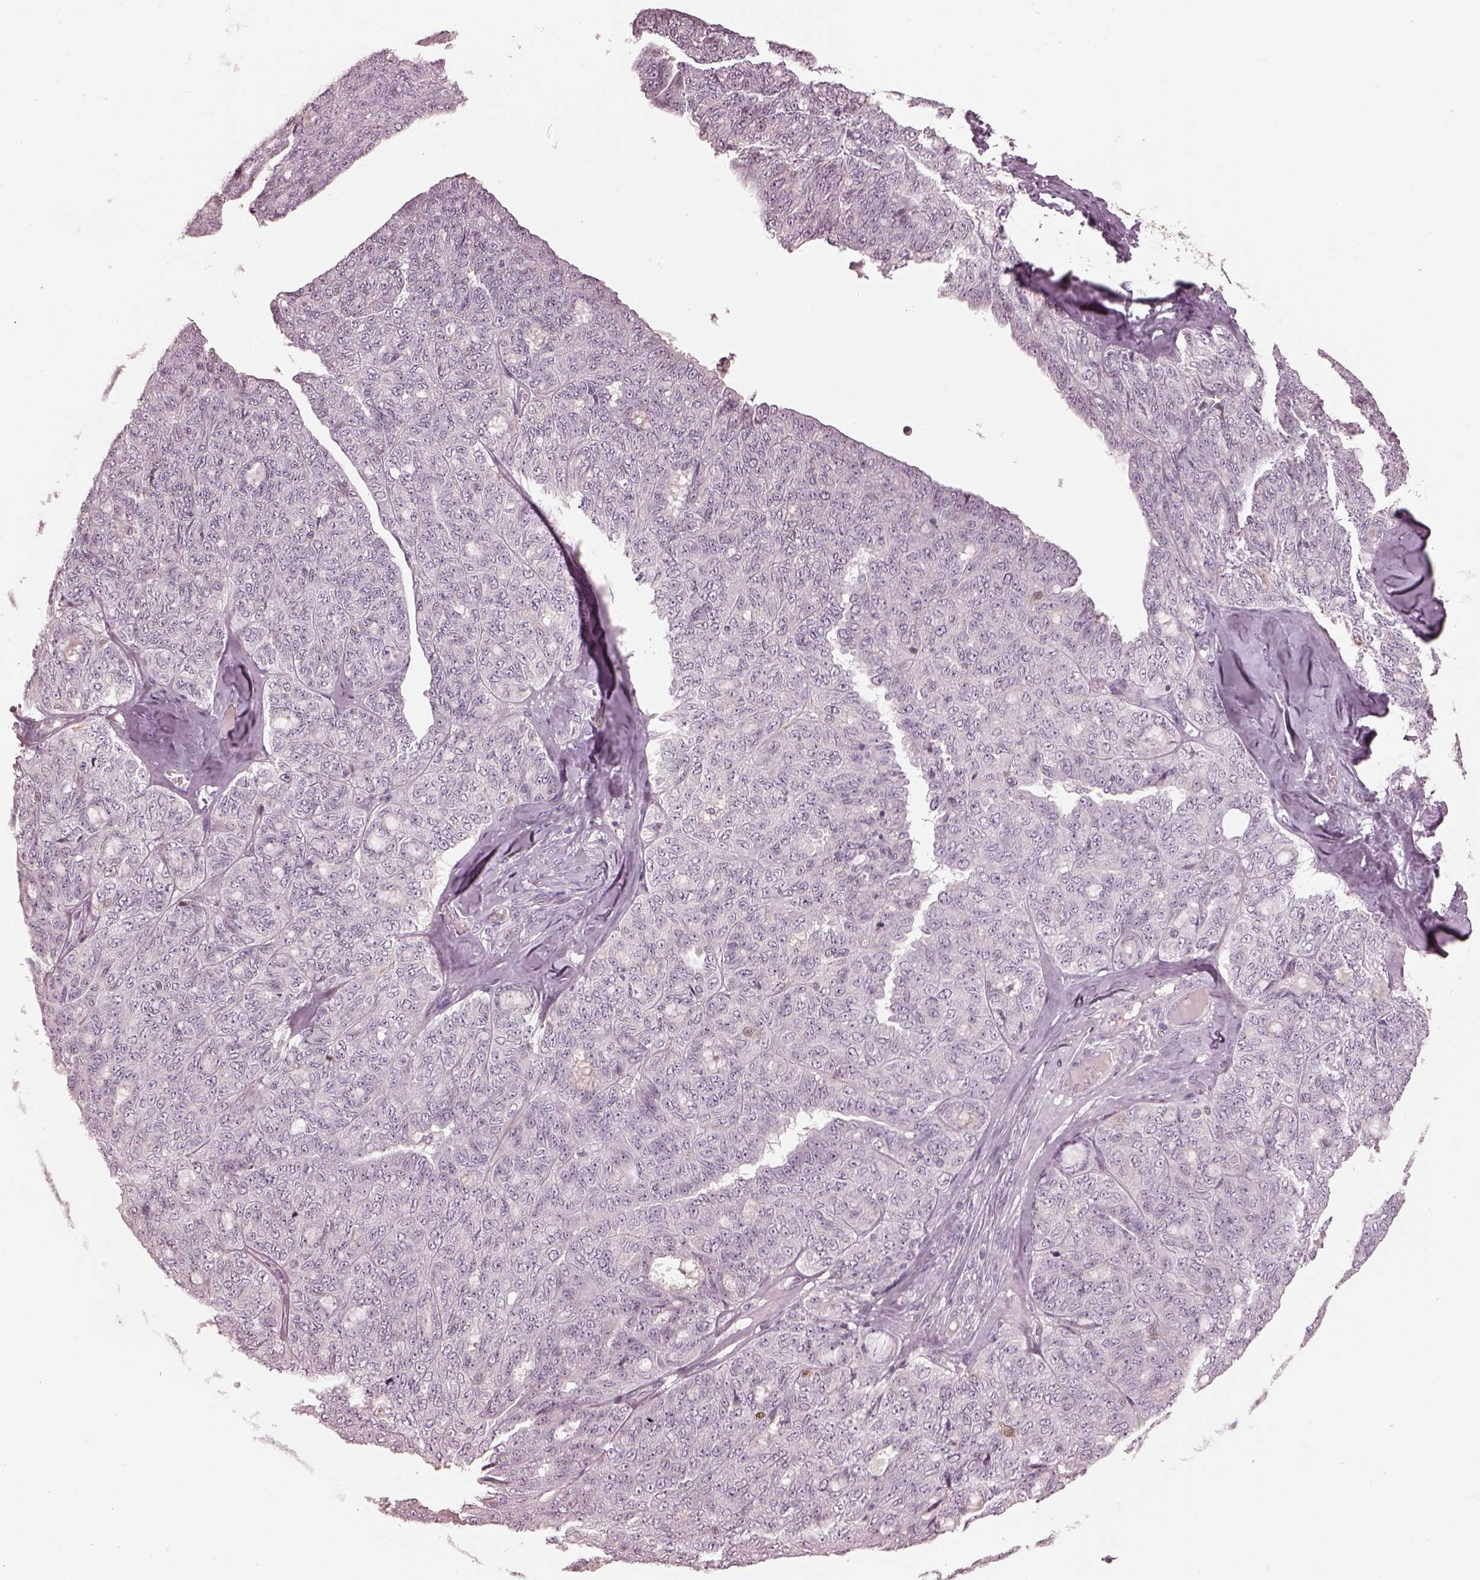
{"staining": {"intensity": "negative", "quantity": "none", "location": "none"}, "tissue": "ovarian cancer", "cell_type": "Tumor cells", "image_type": "cancer", "snomed": [{"axis": "morphology", "description": "Cystadenocarcinoma, serous, NOS"}, {"axis": "topography", "description": "Ovary"}], "caption": "High magnification brightfield microscopy of ovarian cancer (serous cystadenocarcinoma) stained with DAB (brown) and counterstained with hematoxylin (blue): tumor cells show no significant expression.", "gene": "TLX3", "patient": {"sex": "female", "age": 71}}